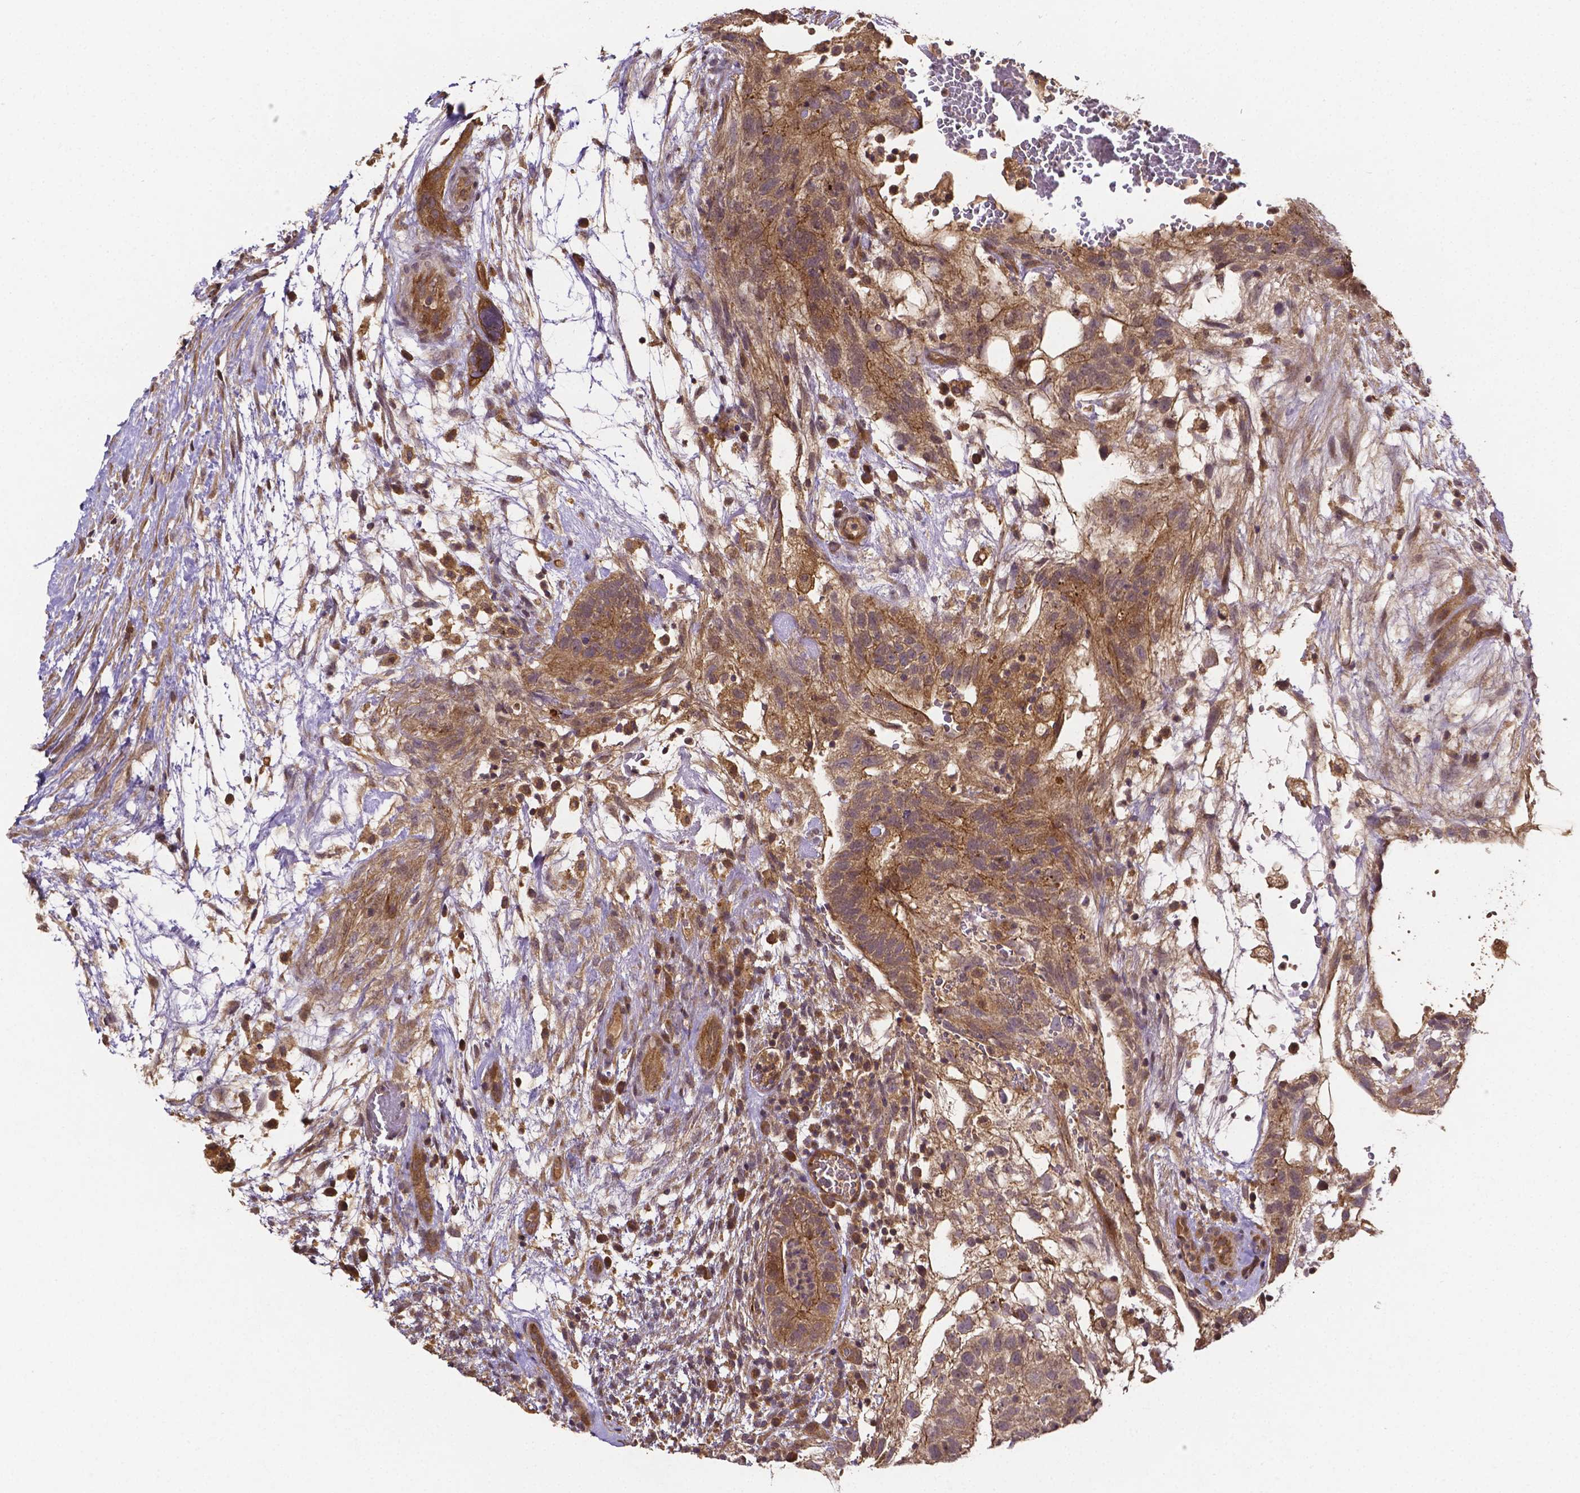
{"staining": {"intensity": "moderate", "quantity": ">75%", "location": "cytoplasmic/membranous"}, "tissue": "testis cancer", "cell_type": "Tumor cells", "image_type": "cancer", "snomed": [{"axis": "morphology", "description": "Normal tissue, NOS"}, {"axis": "morphology", "description": "Carcinoma, Embryonal, NOS"}, {"axis": "topography", "description": "Testis"}], "caption": "Moderate cytoplasmic/membranous positivity for a protein is identified in approximately >75% of tumor cells of testis embryonal carcinoma using immunohistochemistry (IHC).", "gene": "RNF123", "patient": {"sex": "male", "age": 32}}